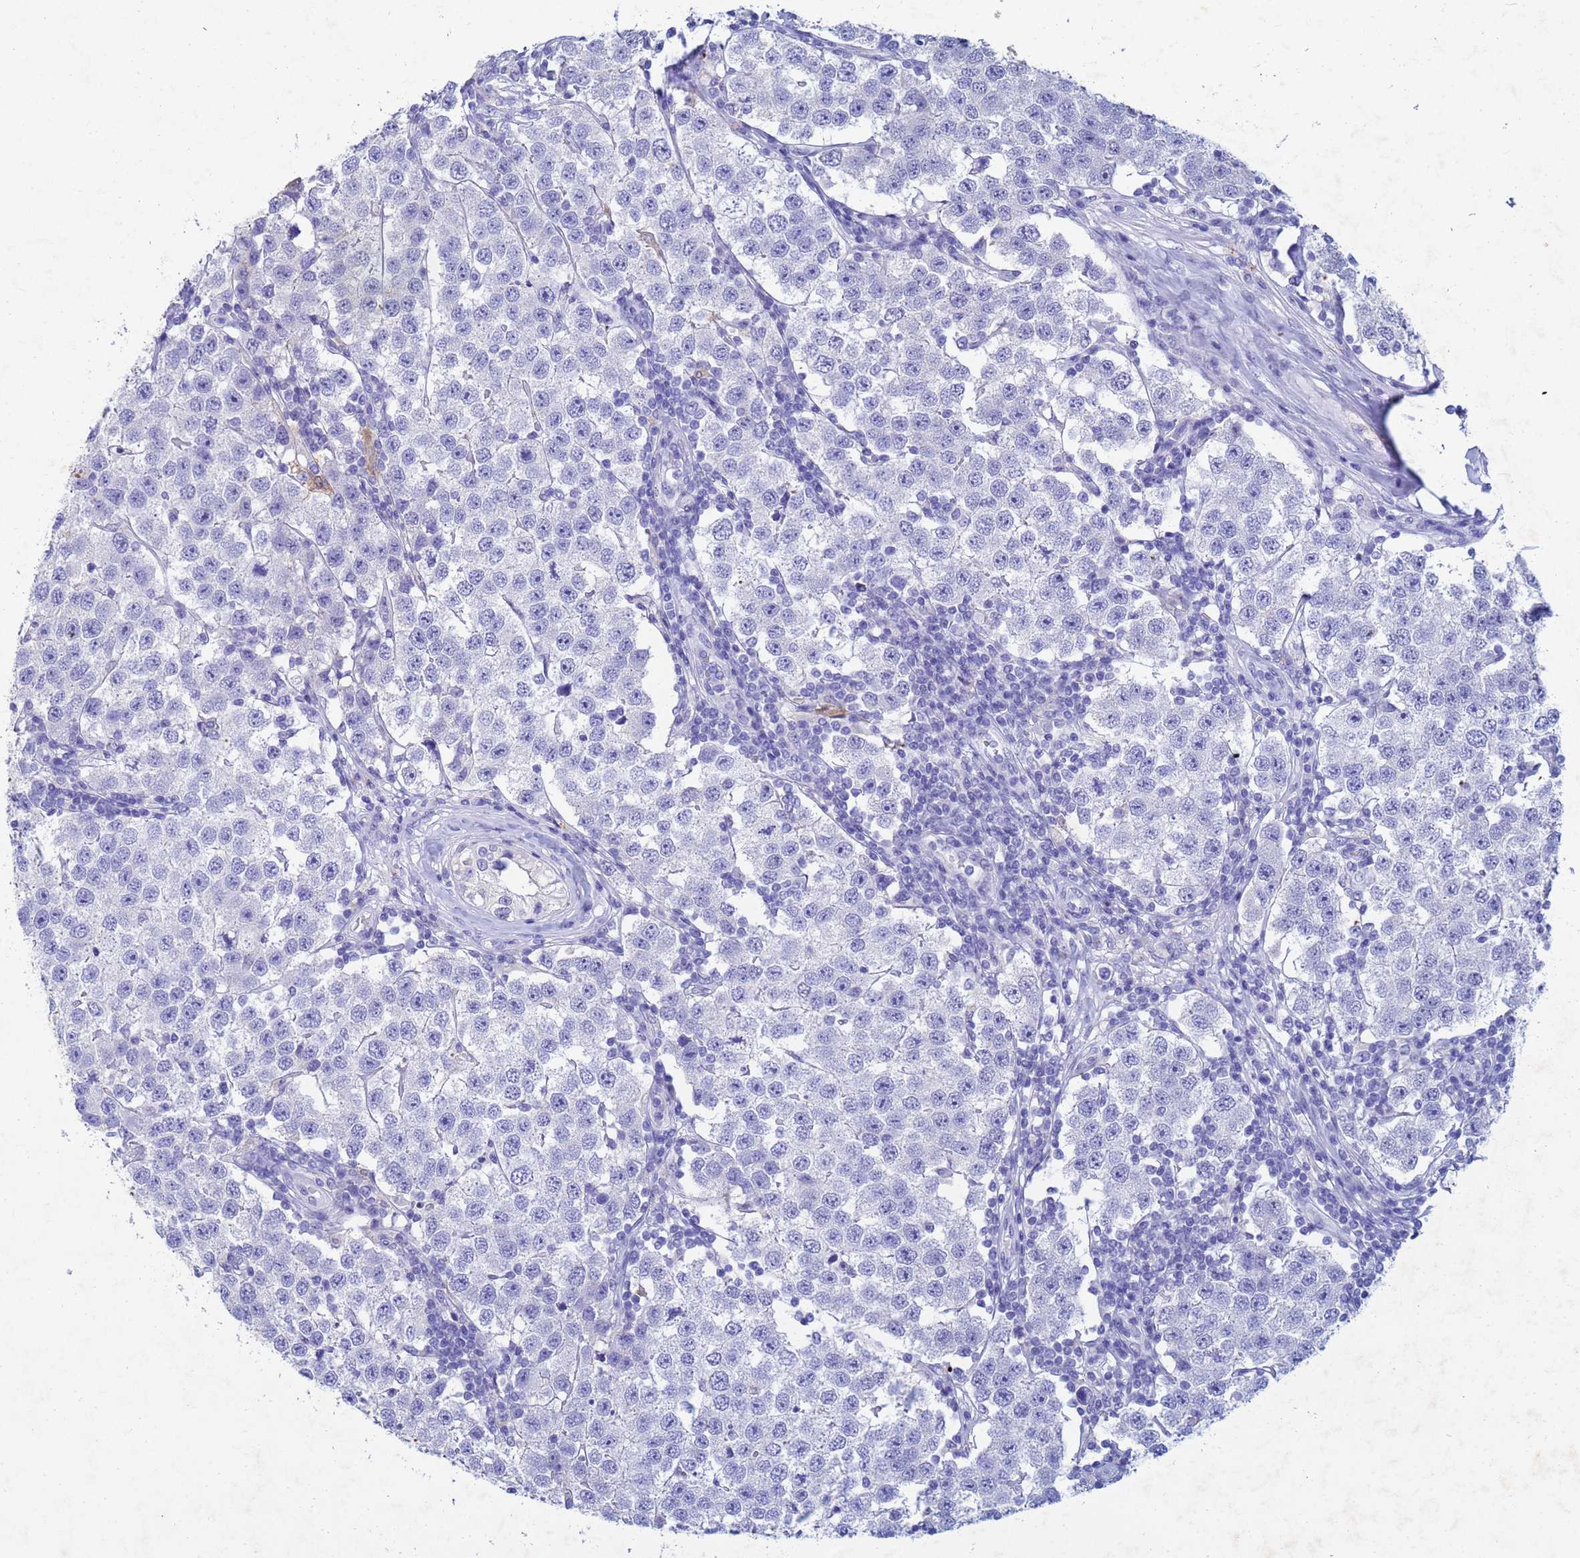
{"staining": {"intensity": "negative", "quantity": "none", "location": "none"}, "tissue": "testis cancer", "cell_type": "Tumor cells", "image_type": "cancer", "snomed": [{"axis": "morphology", "description": "Seminoma, NOS"}, {"axis": "topography", "description": "Testis"}], "caption": "The immunohistochemistry image has no significant expression in tumor cells of testis cancer (seminoma) tissue. (Brightfield microscopy of DAB (3,3'-diaminobenzidine) immunohistochemistry (IHC) at high magnification).", "gene": "CSTB", "patient": {"sex": "male", "age": 34}}